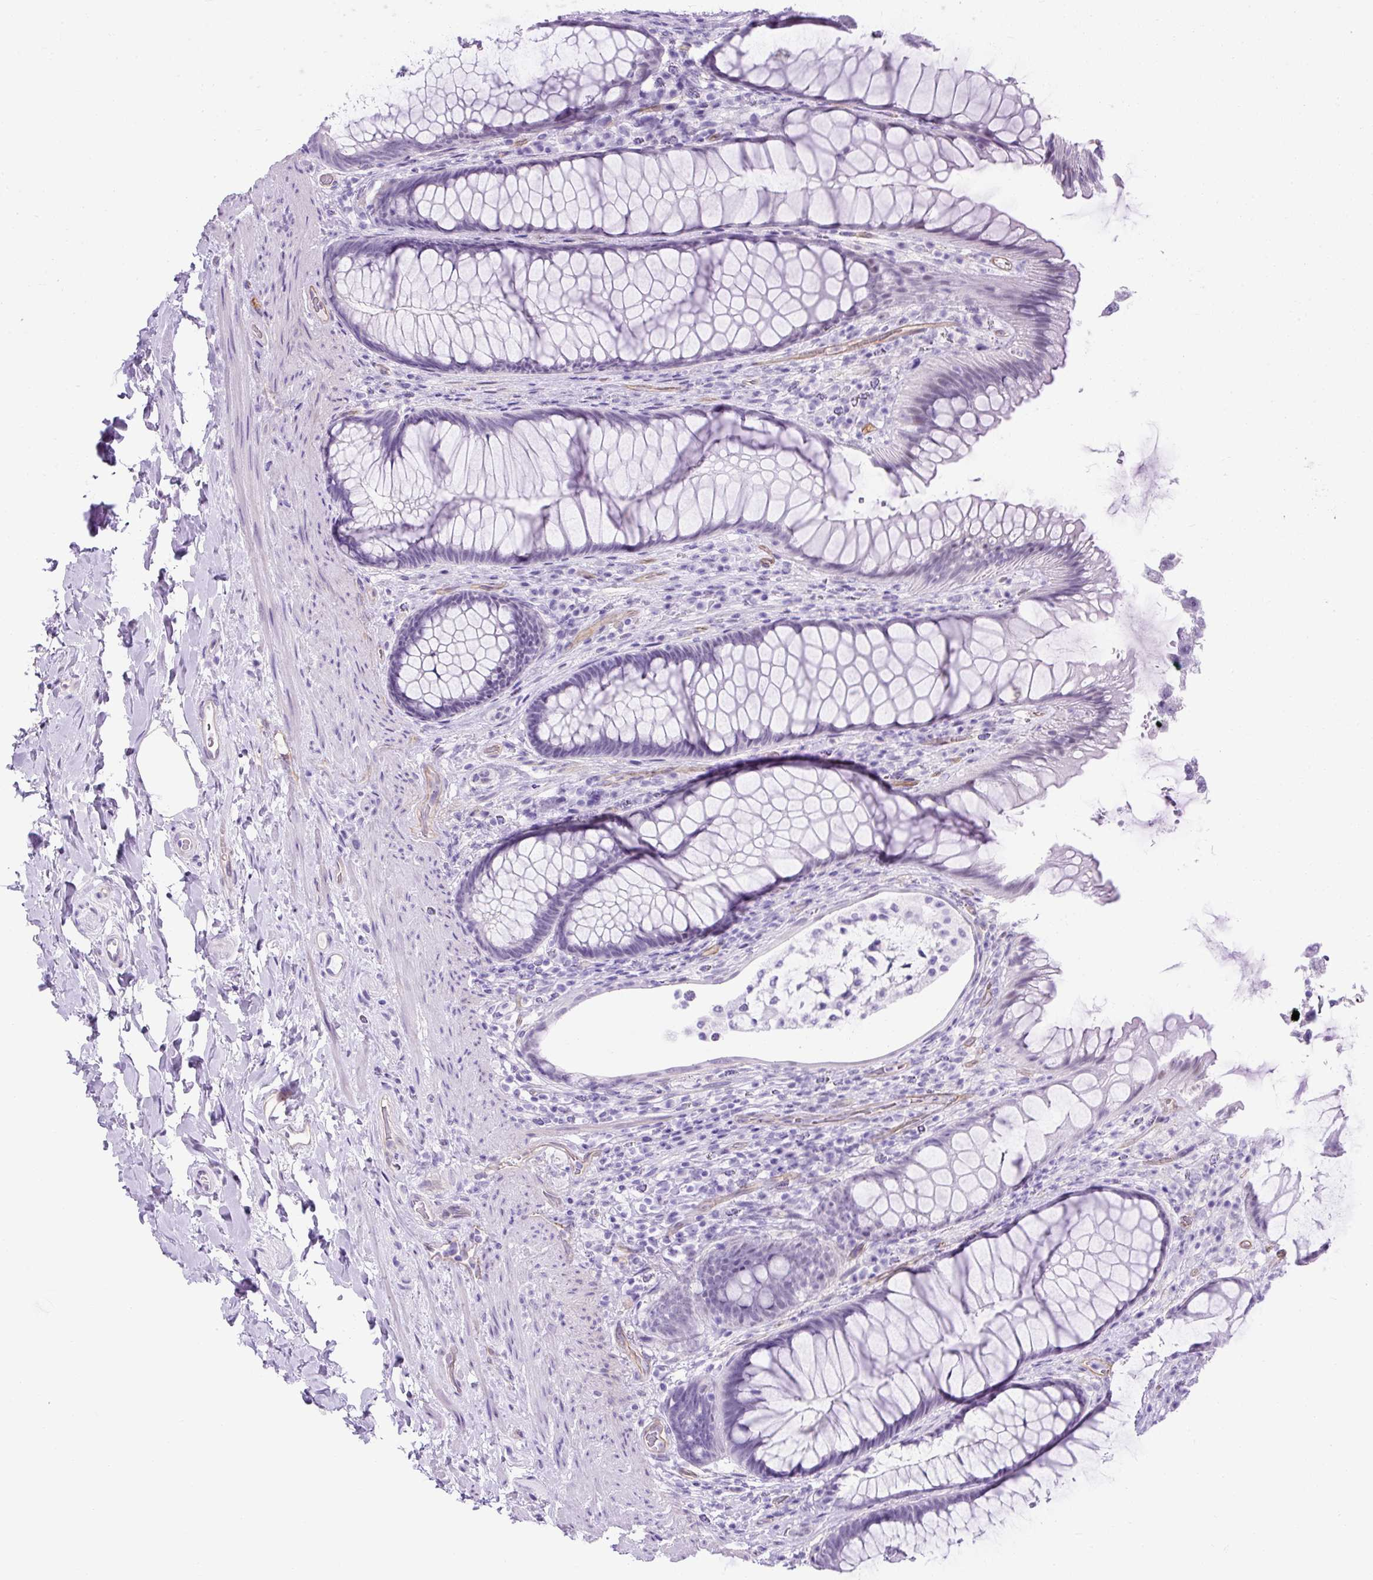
{"staining": {"intensity": "negative", "quantity": "none", "location": "none"}, "tissue": "rectum", "cell_type": "Glandular cells", "image_type": "normal", "snomed": [{"axis": "morphology", "description": "Normal tissue, NOS"}, {"axis": "topography", "description": "Rectum"}], "caption": "An immunohistochemistry micrograph of benign rectum is shown. There is no staining in glandular cells of rectum. The staining is performed using DAB (3,3'-diaminobenzidine) brown chromogen with nuclei counter-stained in using hematoxylin.", "gene": "KRT12", "patient": {"sex": "male", "age": 53}}